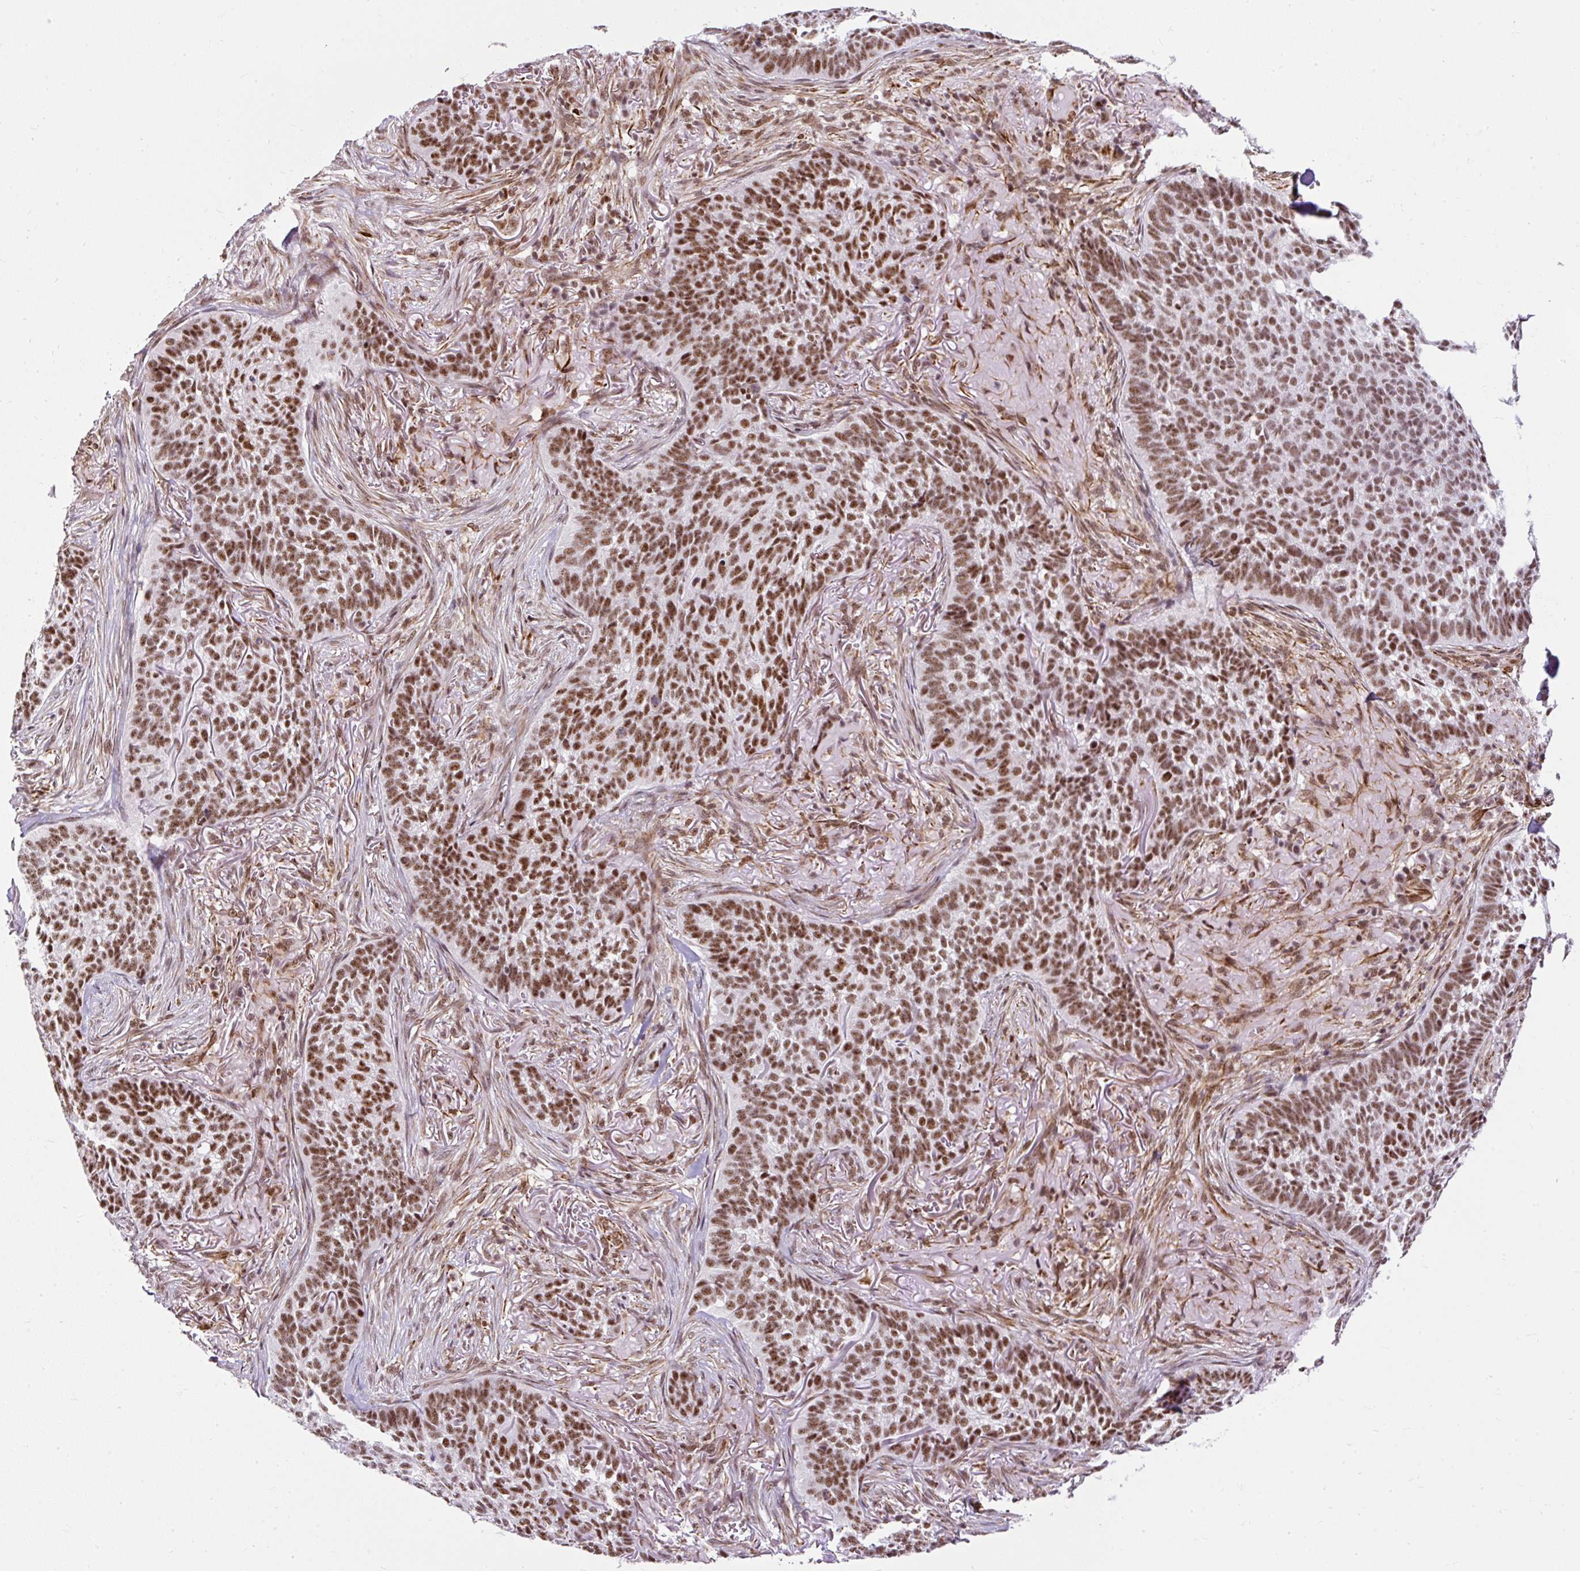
{"staining": {"intensity": "moderate", "quantity": ">75%", "location": "nuclear"}, "tissue": "skin cancer", "cell_type": "Tumor cells", "image_type": "cancer", "snomed": [{"axis": "morphology", "description": "Basal cell carcinoma"}, {"axis": "topography", "description": "Skin"}], "caption": "Immunohistochemical staining of skin cancer (basal cell carcinoma) displays medium levels of moderate nuclear protein staining in approximately >75% of tumor cells.", "gene": "LUC7L2", "patient": {"sex": "male", "age": 85}}